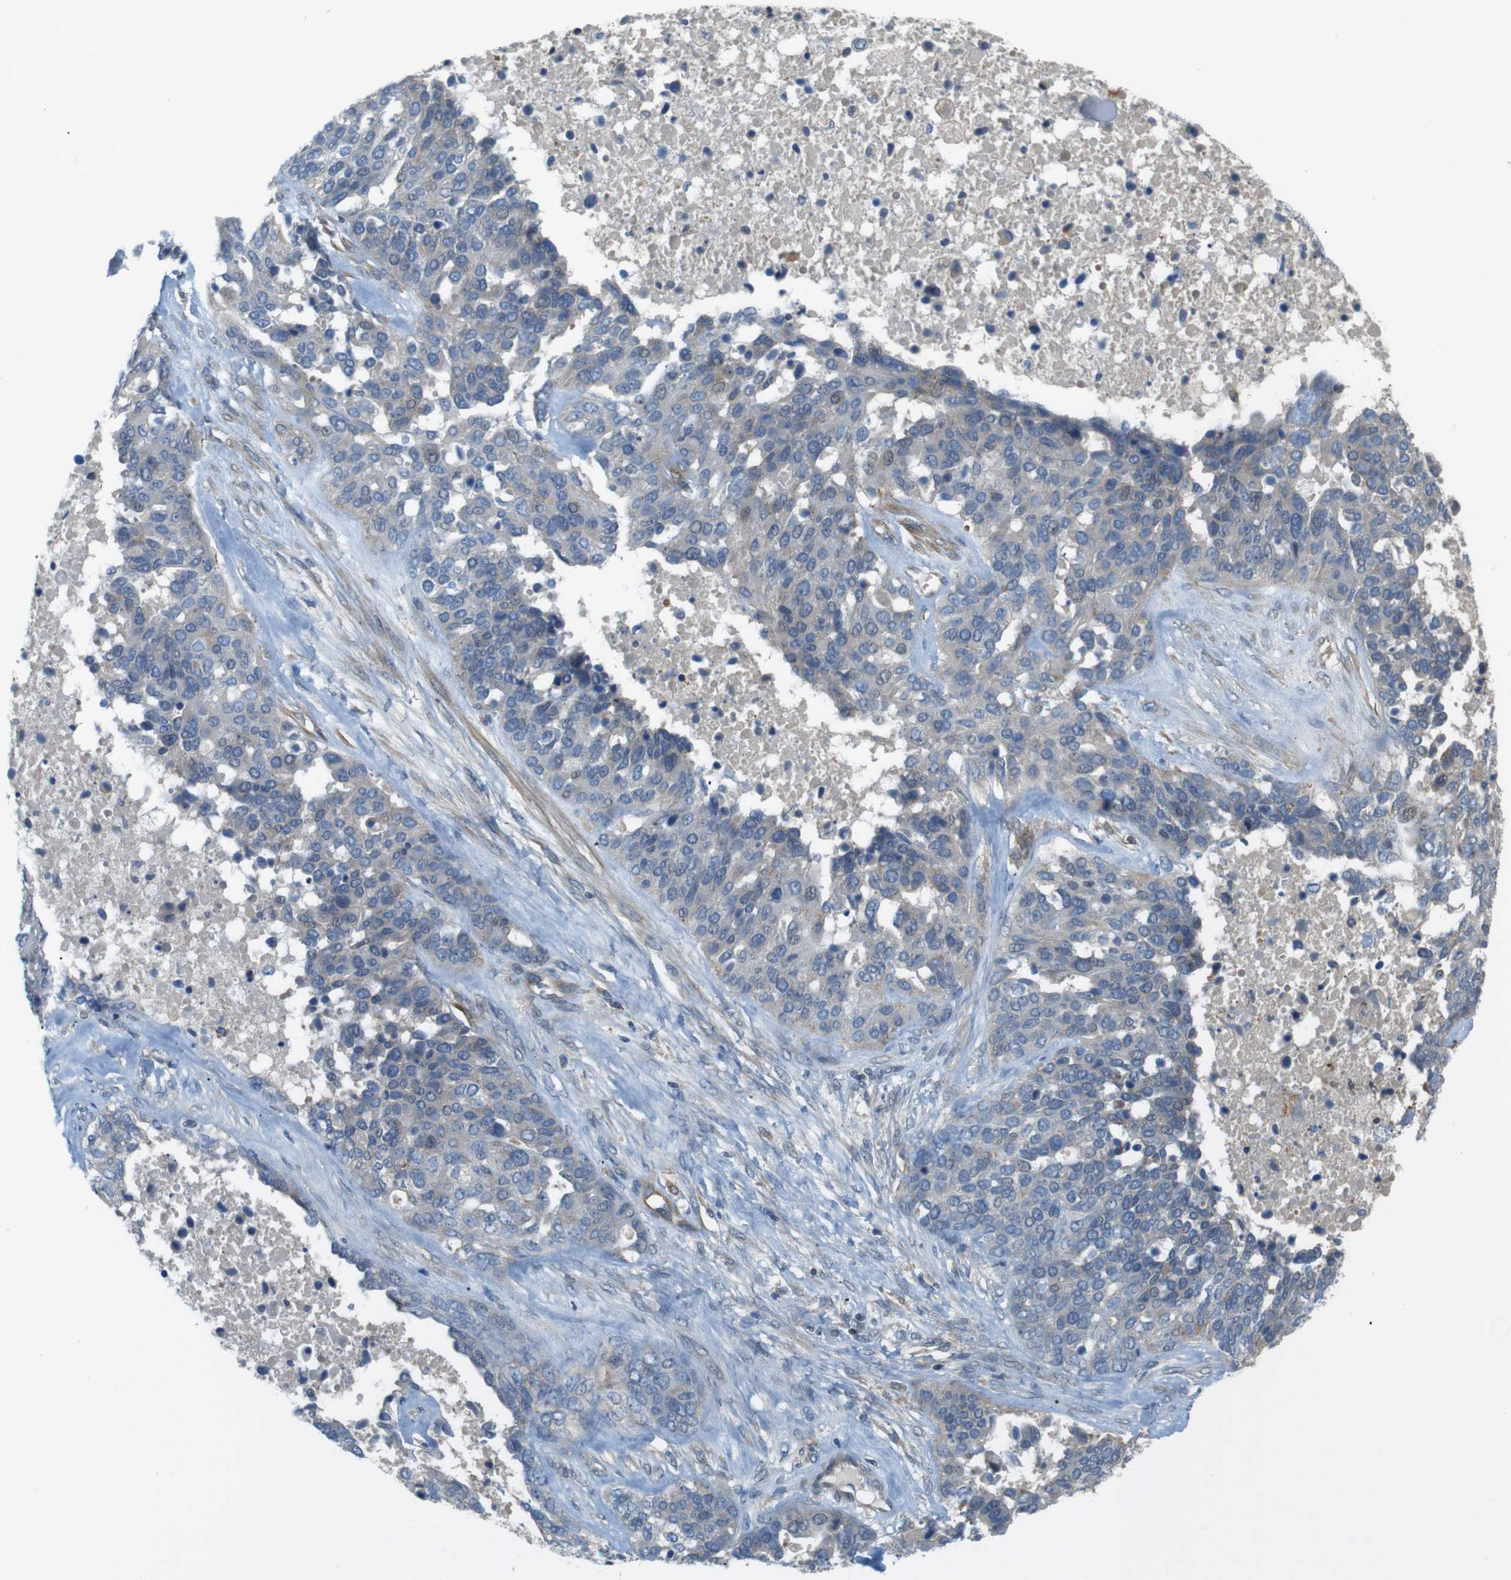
{"staining": {"intensity": "weak", "quantity": "25%-75%", "location": "cytoplasmic/membranous"}, "tissue": "ovarian cancer", "cell_type": "Tumor cells", "image_type": "cancer", "snomed": [{"axis": "morphology", "description": "Cystadenocarcinoma, serous, NOS"}, {"axis": "topography", "description": "Ovary"}], "caption": "Immunohistochemistry (IHC) histopathology image of human ovarian cancer (serous cystadenocarcinoma) stained for a protein (brown), which exhibits low levels of weak cytoplasmic/membranous staining in approximately 25%-75% of tumor cells.", "gene": "BVES", "patient": {"sex": "female", "age": 44}}